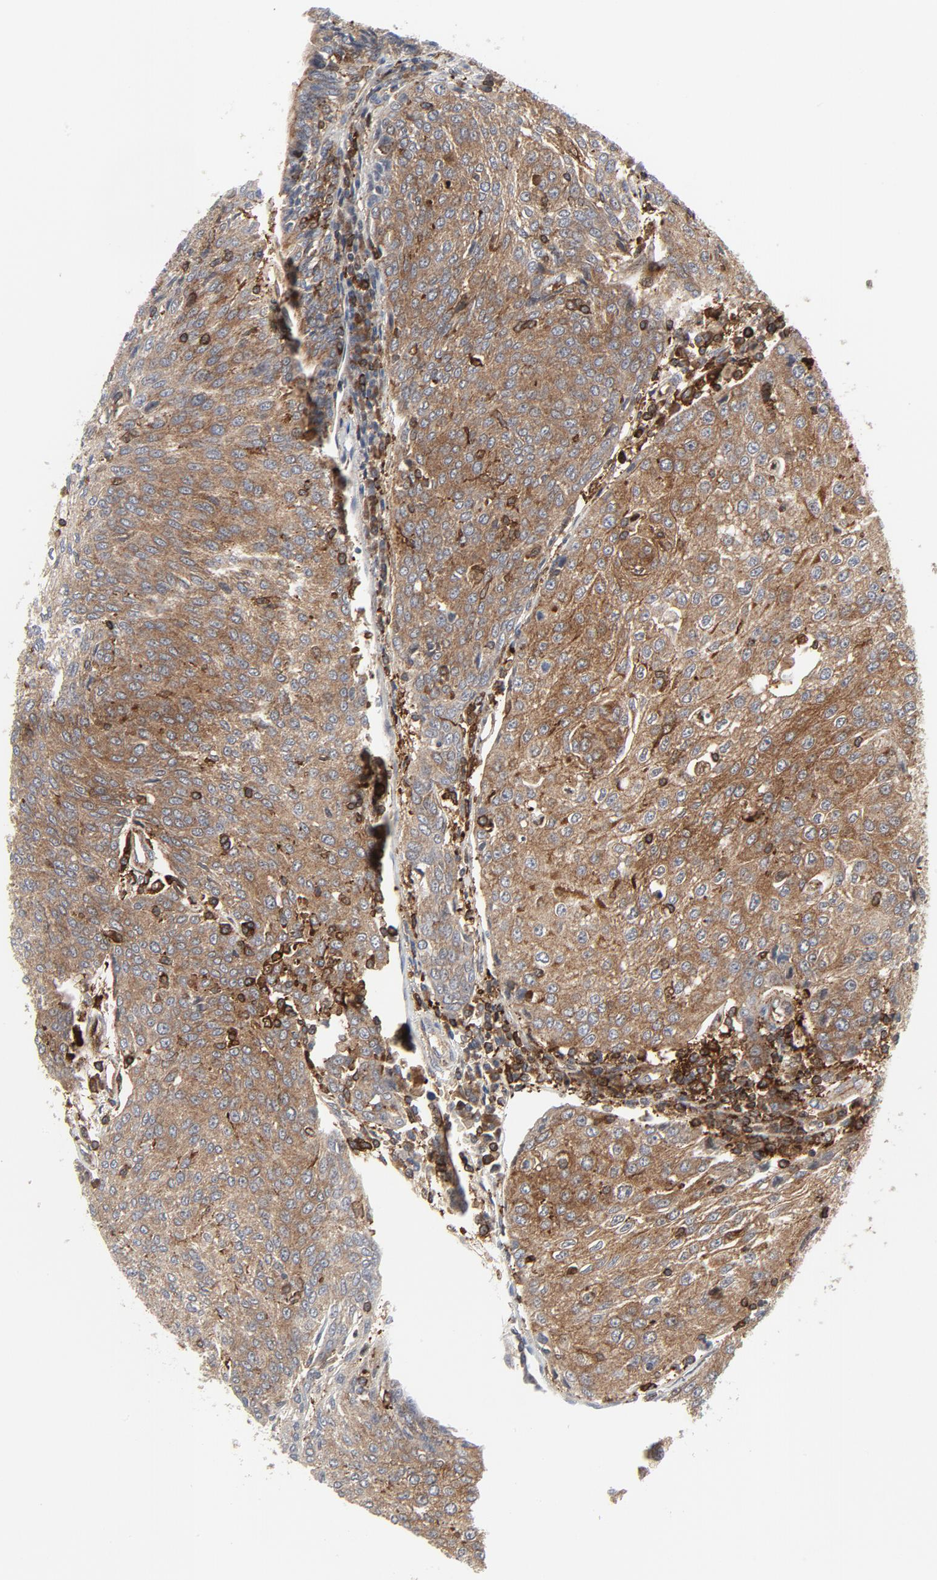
{"staining": {"intensity": "moderate", "quantity": ">75%", "location": "cytoplasmic/membranous"}, "tissue": "urothelial cancer", "cell_type": "Tumor cells", "image_type": "cancer", "snomed": [{"axis": "morphology", "description": "Urothelial carcinoma, High grade"}, {"axis": "topography", "description": "Urinary bladder"}], "caption": "Urothelial cancer tissue shows moderate cytoplasmic/membranous expression in approximately >75% of tumor cells, visualized by immunohistochemistry. Immunohistochemistry stains the protein of interest in brown and the nuclei are stained blue.", "gene": "YES1", "patient": {"sex": "female", "age": 85}}